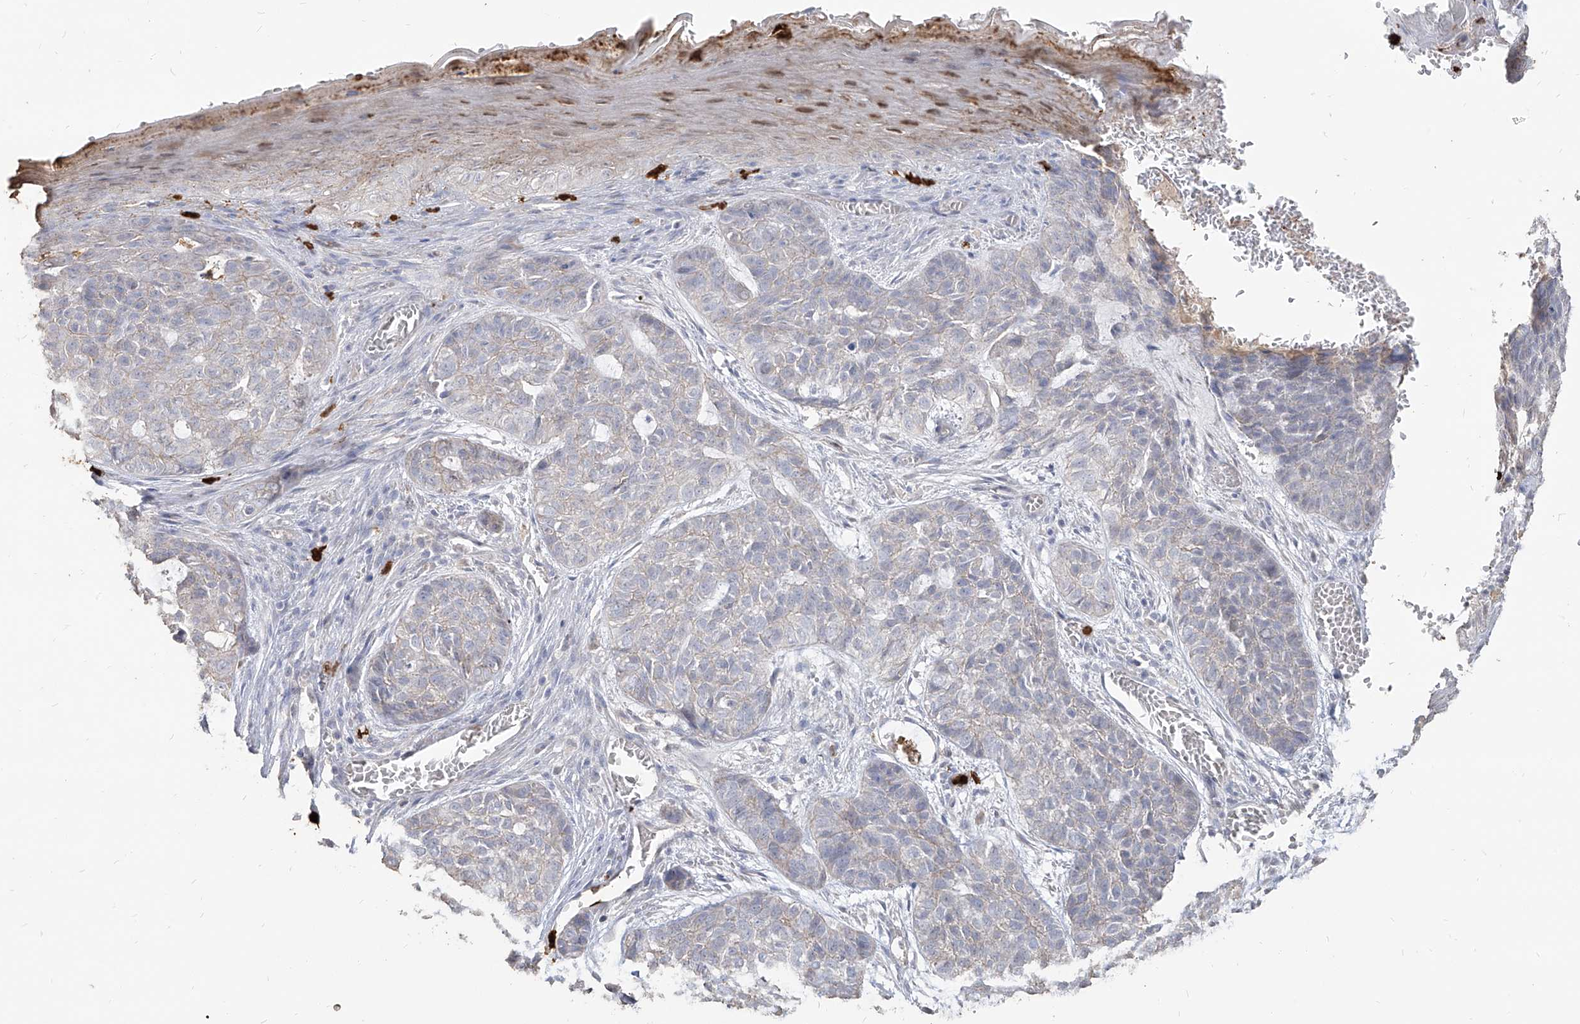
{"staining": {"intensity": "negative", "quantity": "none", "location": "none"}, "tissue": "skin cancer", "cell_type": "Tumor cells", "image_type": "cancer", "snomed": [{"axis": "morphology", "description": "Basal cell carcinoma"}, {"axis": "topography", "description": "Skin"}], "caption": "DAB immunohistochemical staining of human skin cancer (basal cell carcinoma) shows no significant positivity in tumor cells.", "gene": "ZNF227", "patient": {"sex": "female", "age": 64}}